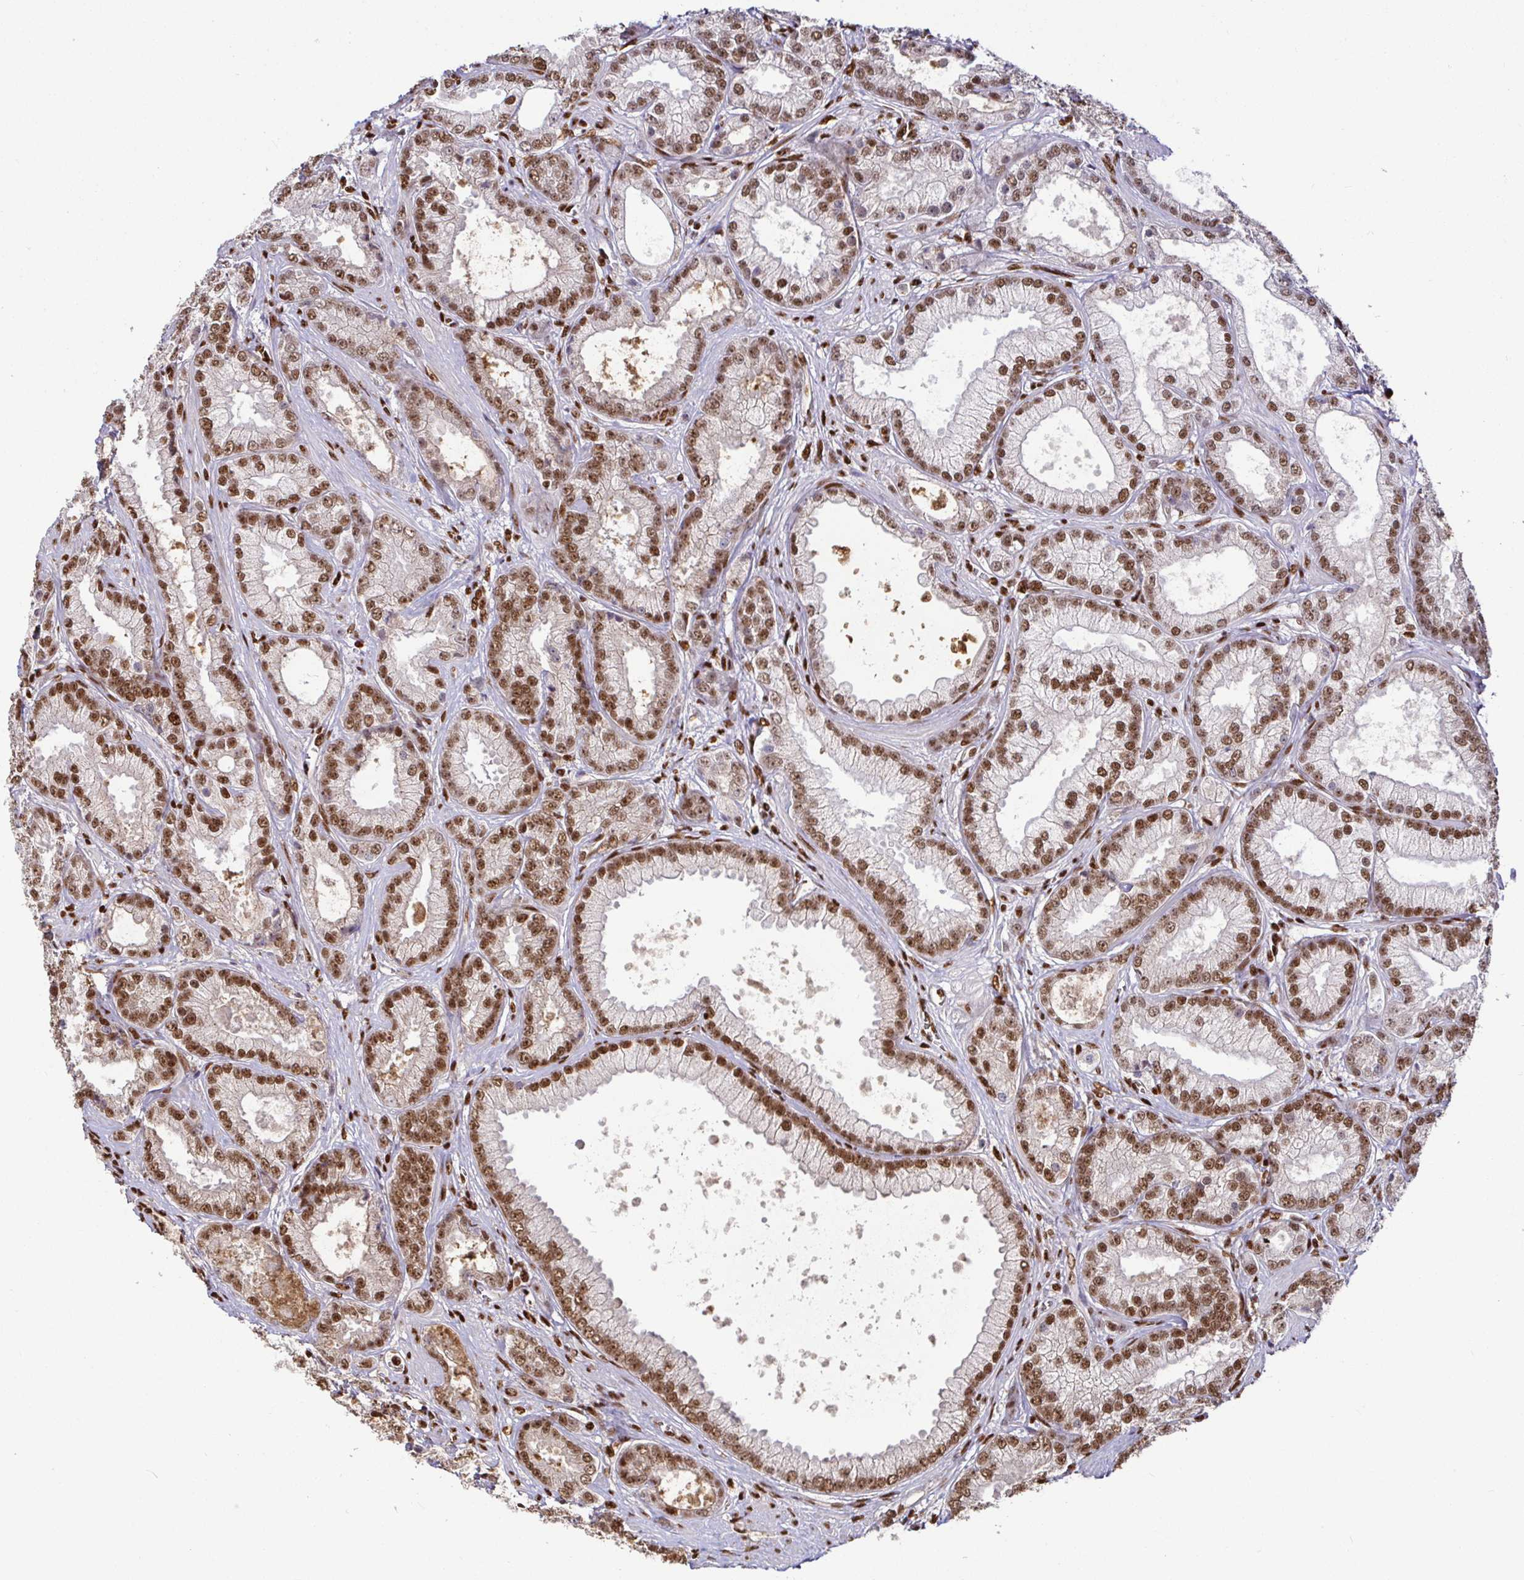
{"staining": {"intensity": "moderate", "quantity": "25%-75%", "location": "nuclear"}, "tissue": "prostate cancer", "cell_type": "Tumor cells", "image_type": "cancer", "snomed": [{"axis": "morphology", "description": "Adenocarcinoma, High grade"}, {"axis": "topography", "description": "Prostate"}], "caption": "This image shows immunohistochemistry (IHC) staining of human adenocarcinoma (high-grade) (prostate), with medium moderate nuclear expression in approximately 25%-75% of tumor cells.", "gene": "SP3", "patient": {"sex": "male", "age": 67}}